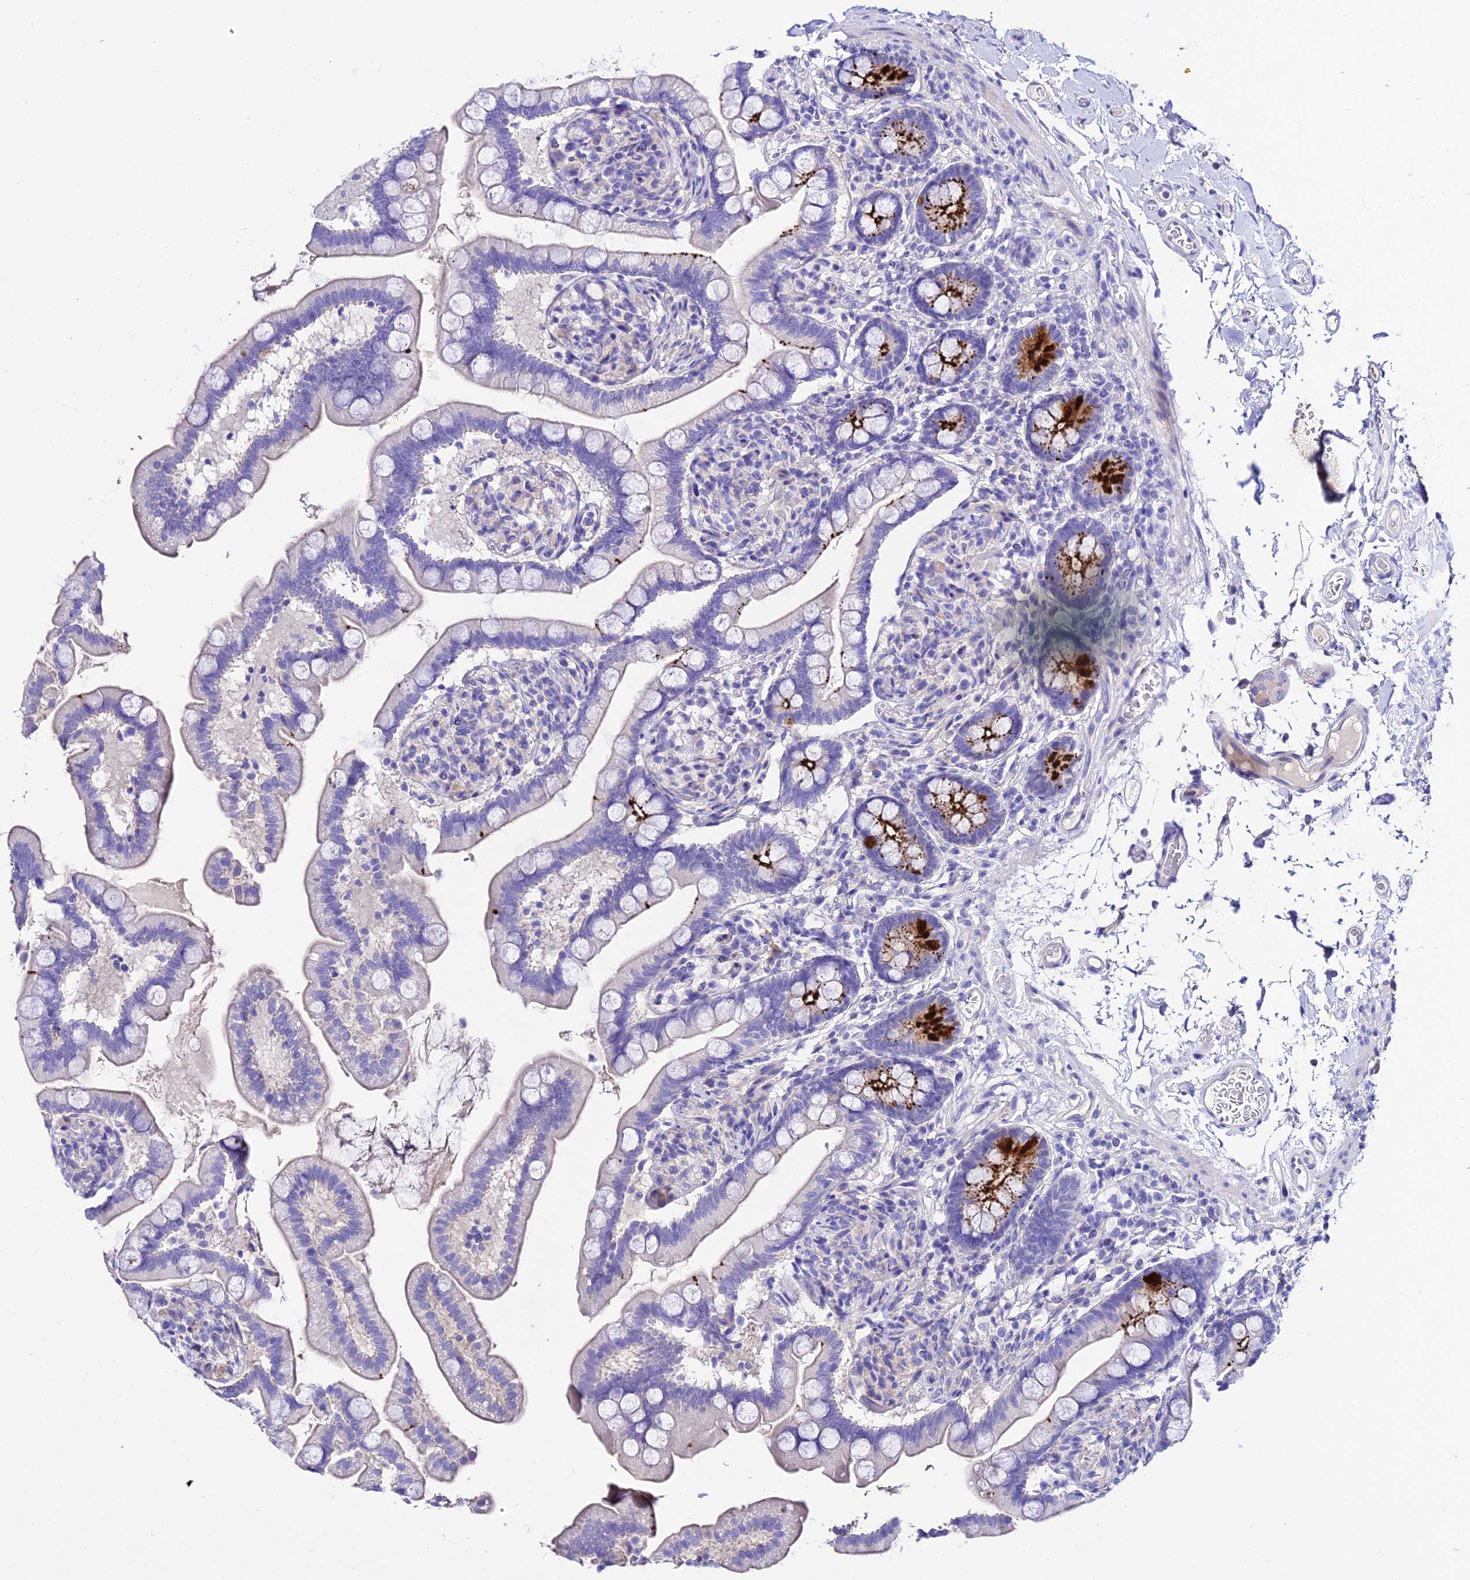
{"staining": {"intensity": "strong", "quantity": "<25%", "location": "cytoplasmic/membranous"}, "tissue": "small intestine", "cell_type": "Glandular cells", "image_type": "normal", "snomed": [{"axis": "morphology", "description": "Normal tissue, NOS"}, {"axis": "topography", "description": "Small intestine"}], "caption": "This photomicrograph demonstrates IHC staining of normal human small intestine, with medium strong cytoplasmic/membranous staining in about <25% of glandular cells.", "gene": "TMEM117", "patient": {"sex": "female", "age": 64}}